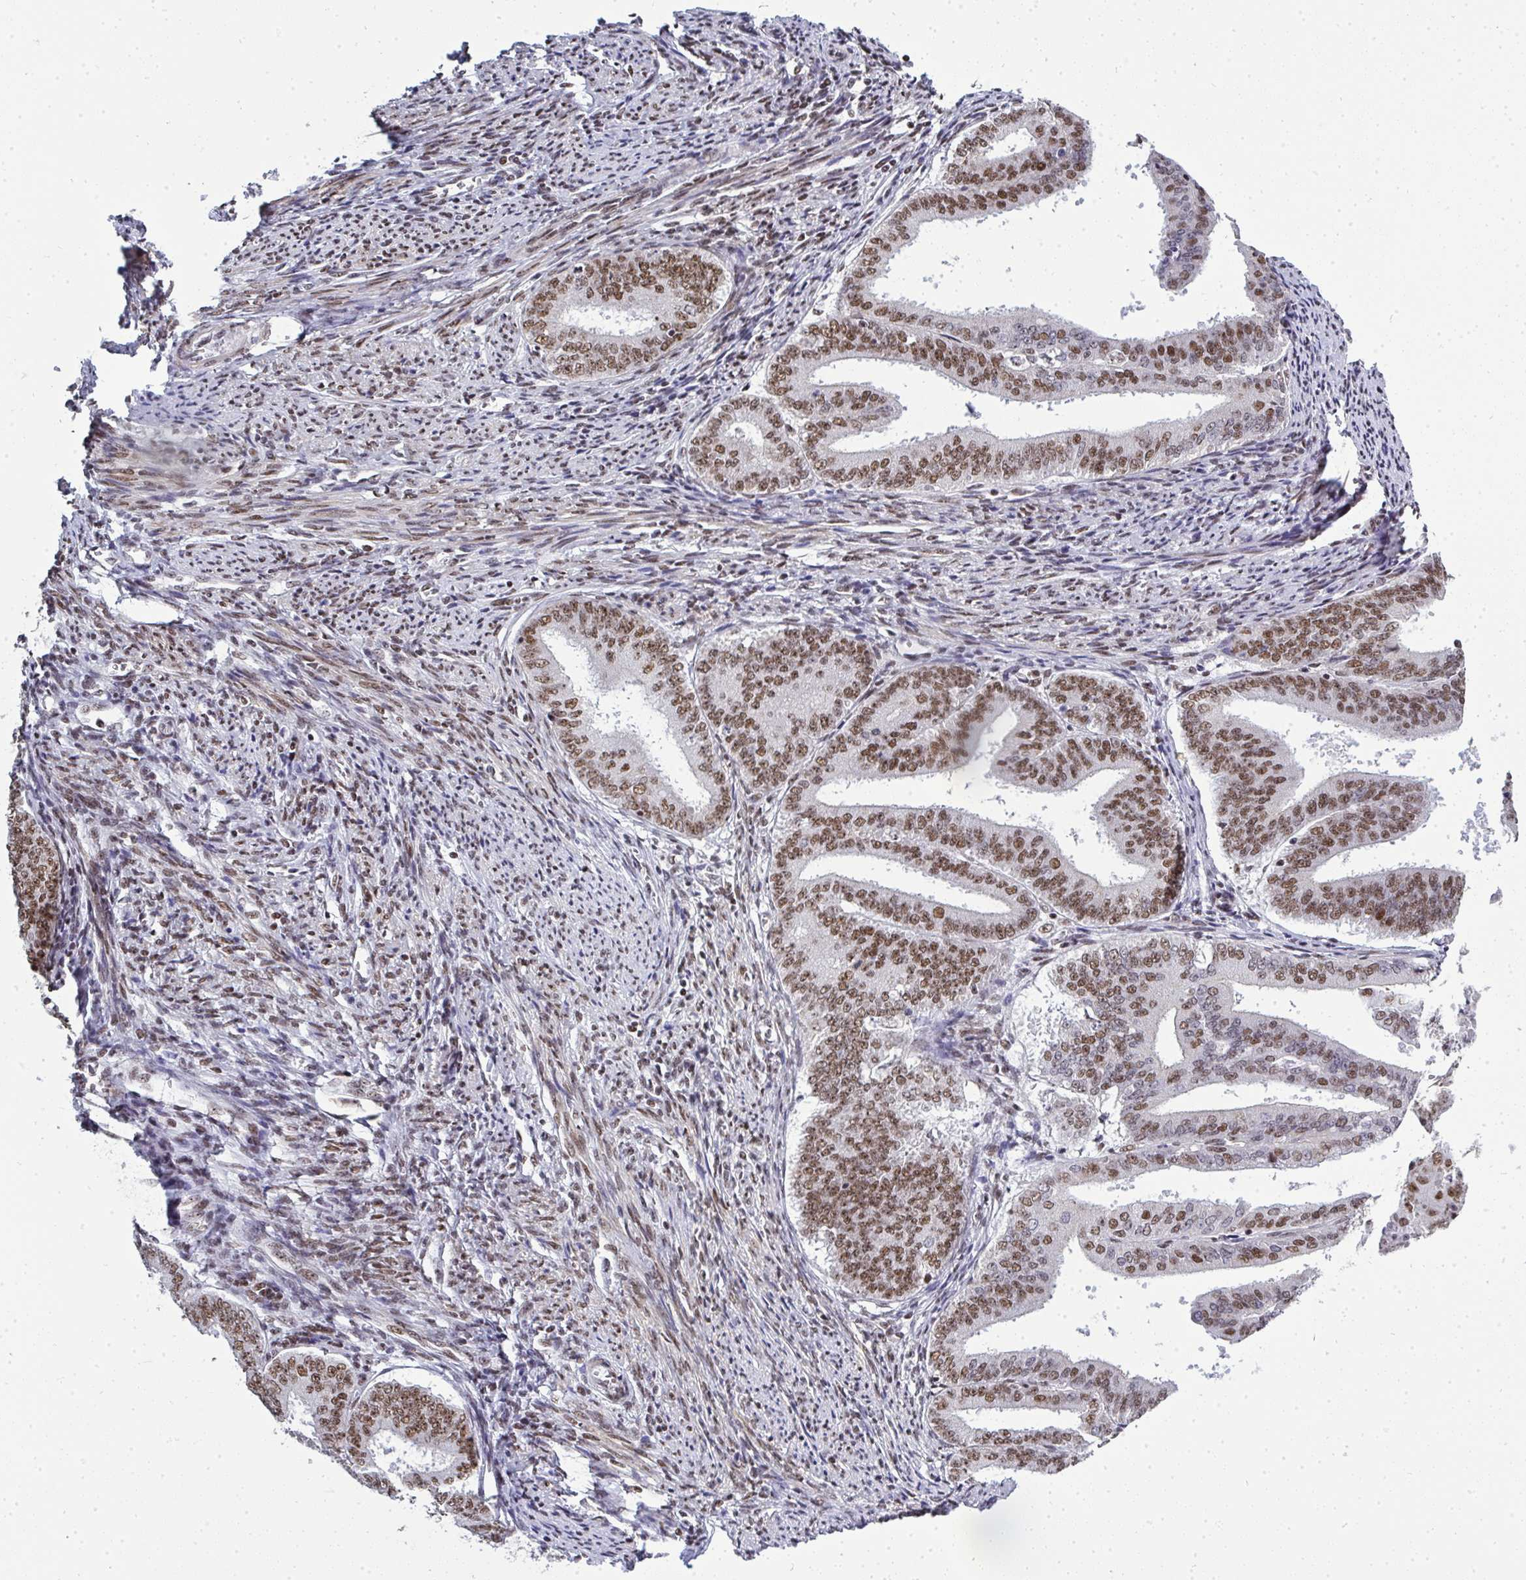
{"staining": {"intensity": "moderate", "quantity": ">75%", "location": "nuclear"}, "tissue": "endometrial cancer", "cell_type": "Tumor cells", "image_type": "cancer", "snomed": [{"axis": "morphology", "description": "Adenocarcinoma, NOS"}, {"axis": "topography", "description": "Endometrium"}], "caption": "Immunohistochemical staining of endometrial cancer shows medium levels of moderate nuclear protein expression in about >75% of tumor cells.", "gene": "SIRT7", "patient": {"sex": "female", "age": 63}}